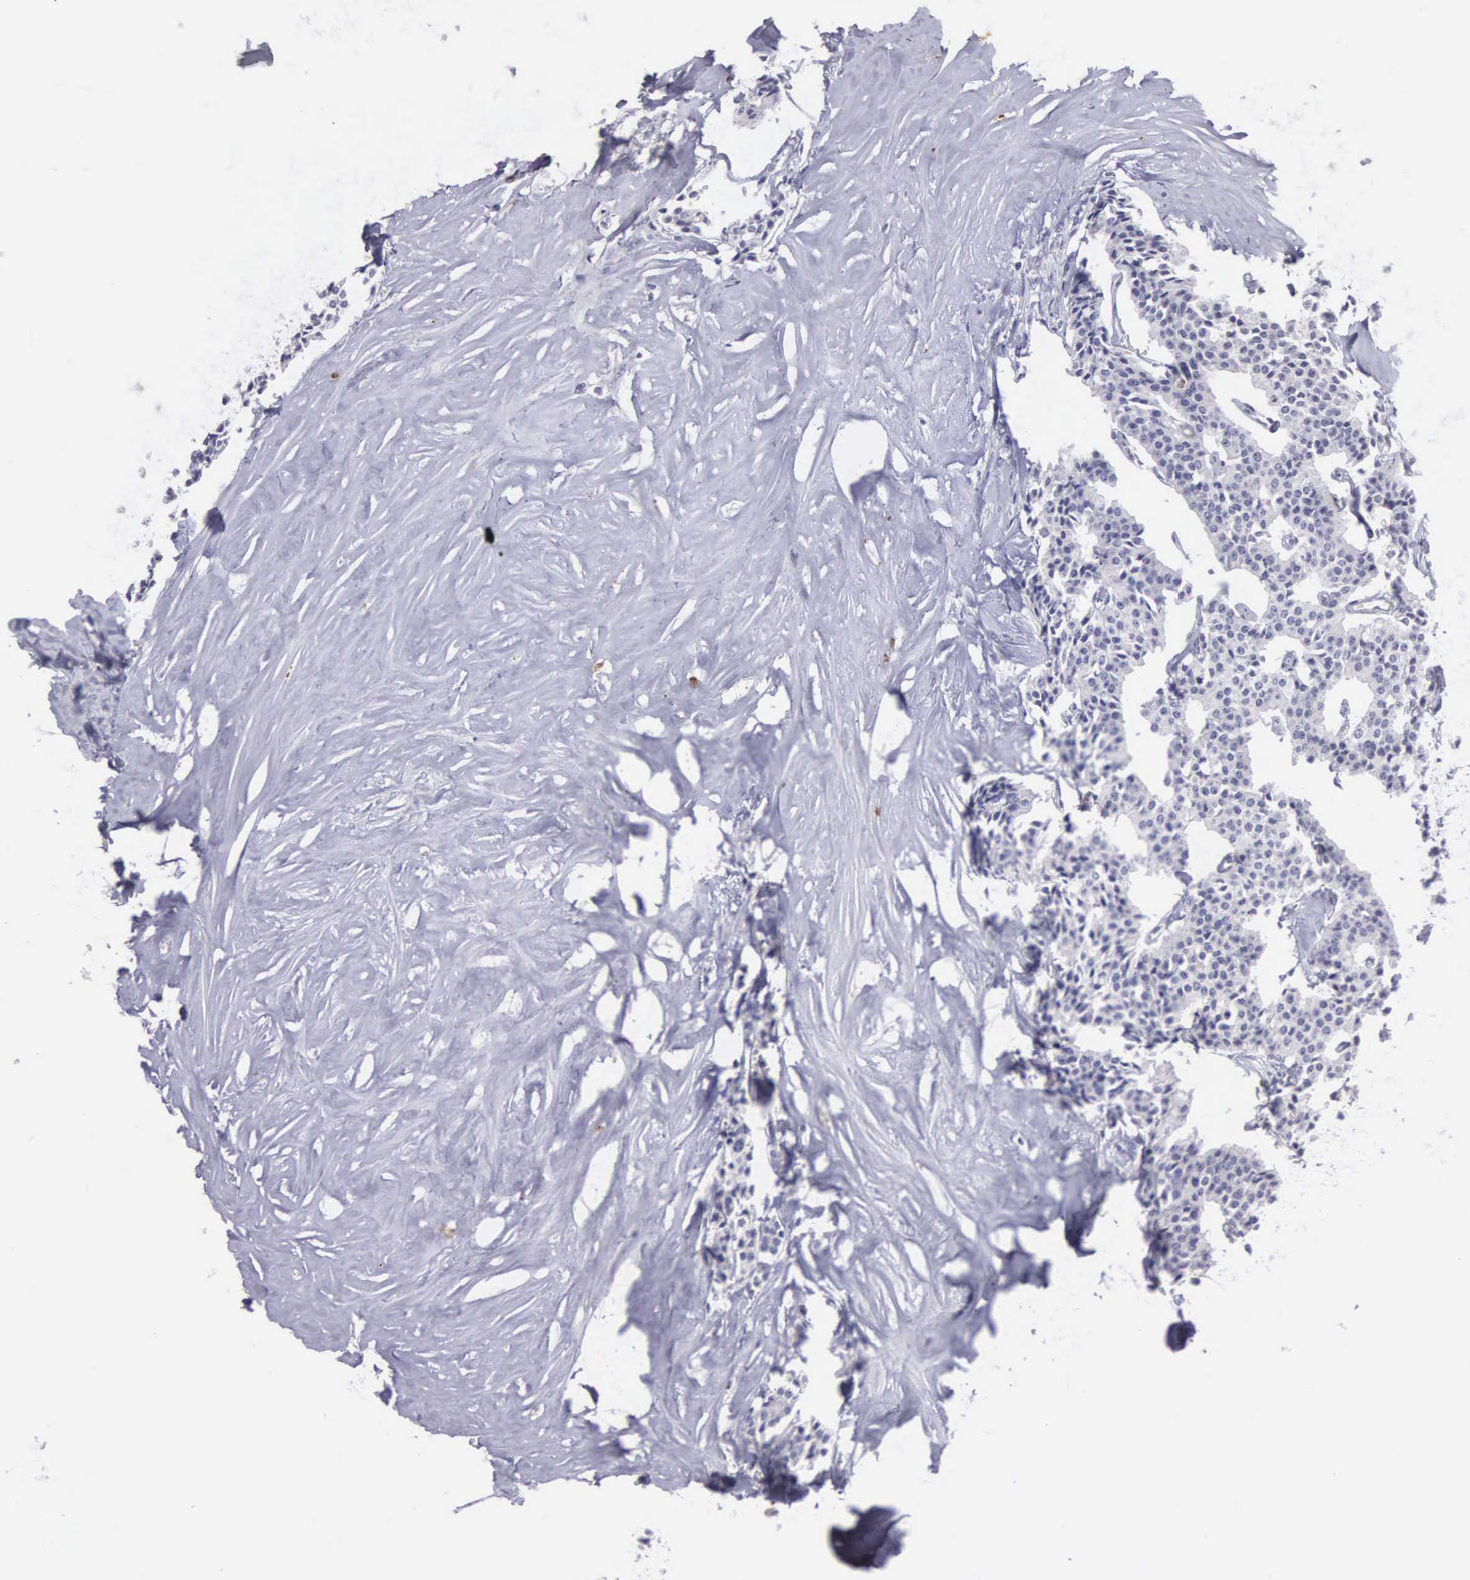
{"staining": {"intensity": "negative", "quantity": "none", "location": "none"}, "tissue": "carcinoid", "cell_type": "Tumor cells", "image_type": "cancer", "snomed": [{"axis": "morphology", "description": "Carcinoid, malignant, NOS"}, {"axis": "topography", "description": "Small intestine"}], "caption": "An IHC image of carcinoid is shown. There is no staining in tumor cells of carcinoid. The staining is performed using DAB (3,3'-diaminobenzidine) brown chromogen with nuclei counter-stained in using hematoxylin.", "gene": "ETV6", "patient": {"sex": "male", "age": 63}}